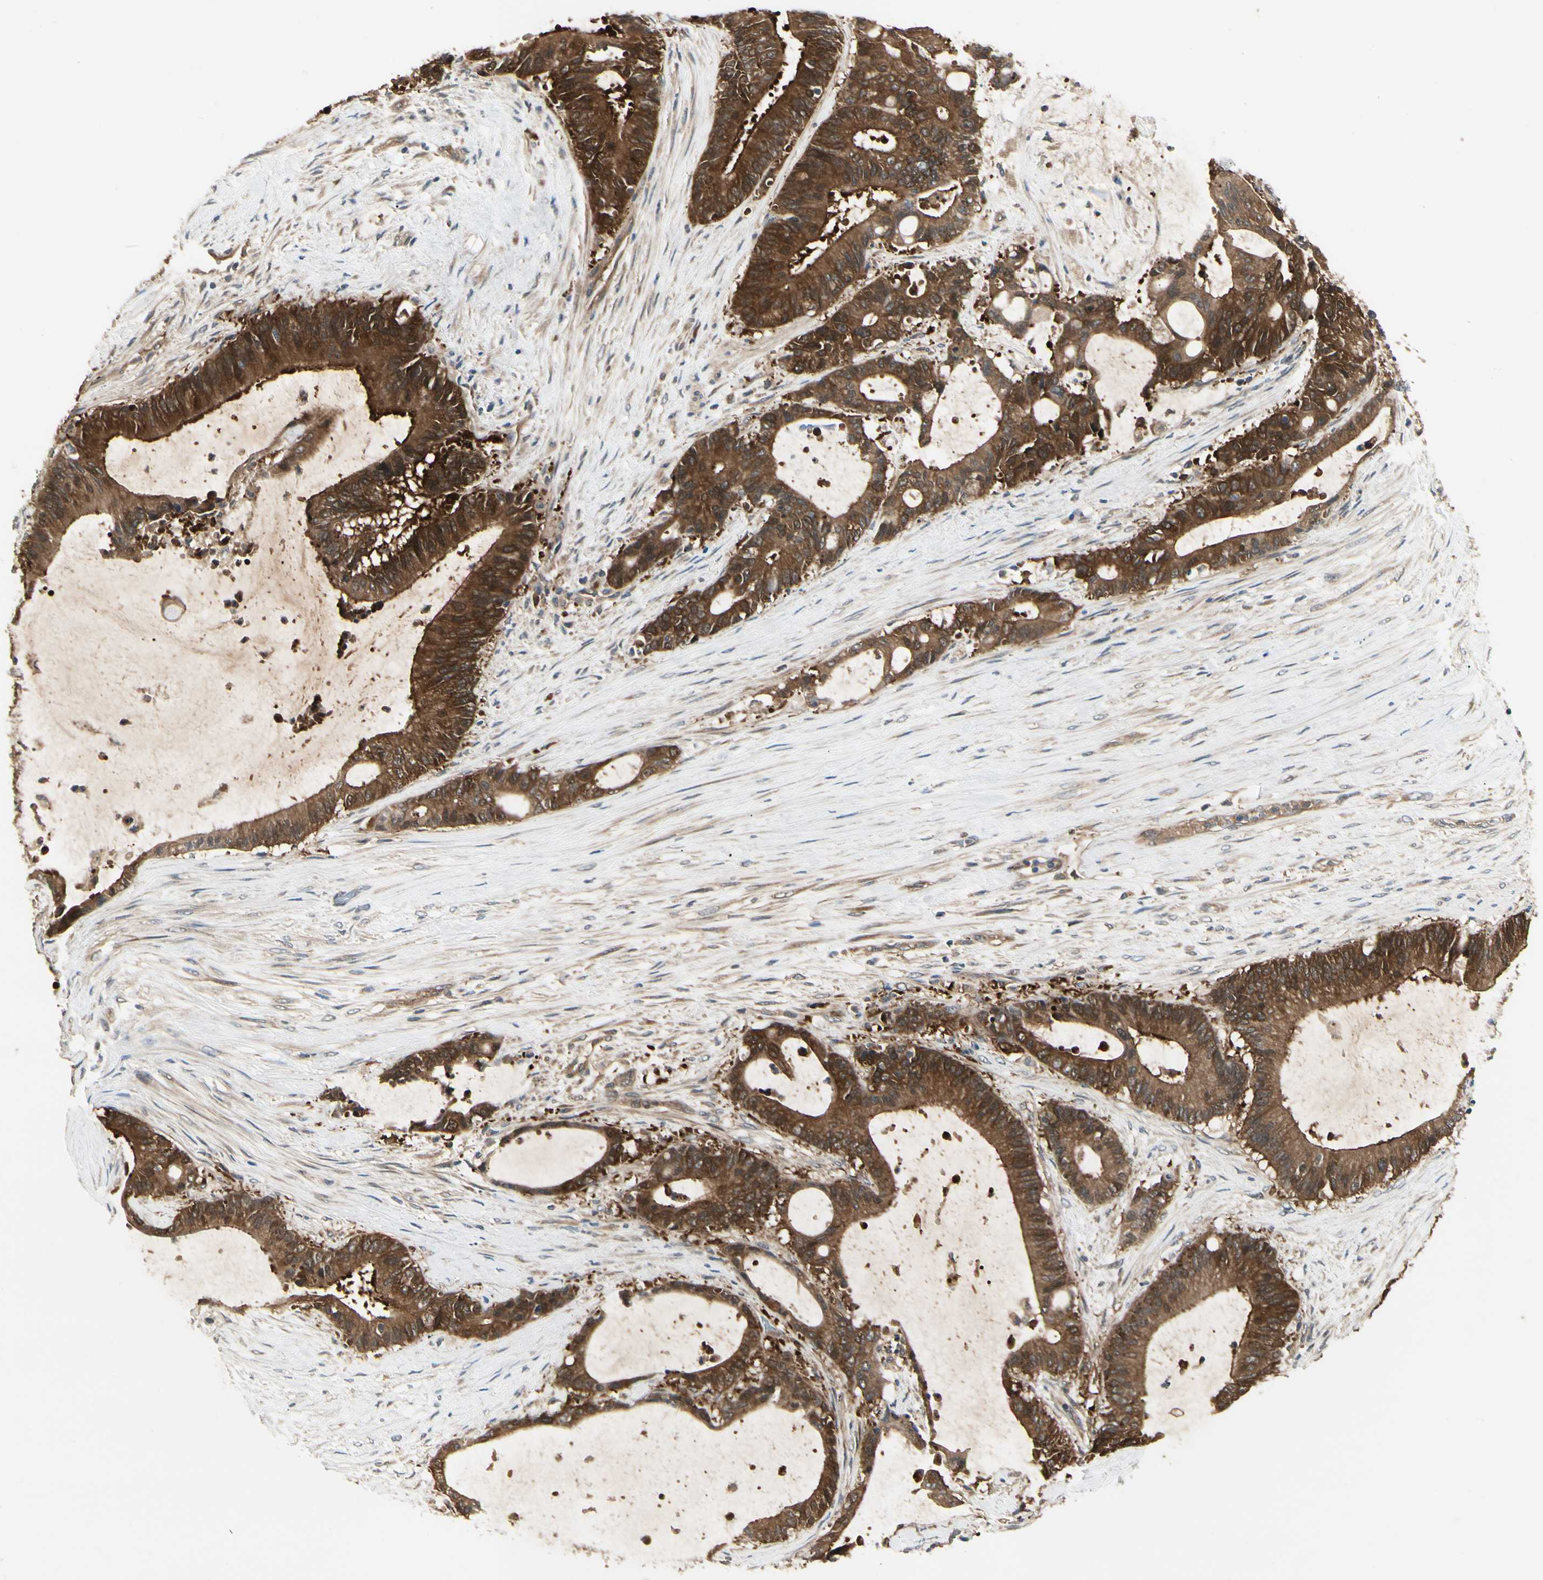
{"staining": {"intensity": "strong", "quantity": ">75%", "location": "cytoplasmic/membranous,nuclear"}, "tissue": "liver cancer", "cell_type": "Tumor cells", "image_type": "cancer", "snomed": [{"axis": "morphology", "description": "Cholangiocarcinoma"}, {"axis": "topography", "description": "Liver"}], "caption": "Immunohistochemistry (IHC) image of neoplastic tissue: human cholangiocarcinoma (liver) stained using immunohistochemistry (IHC) displays high levels of strong protein expression localized specifically in the cytoplasmic/membranous and nuclear of tumor cells, appearing as a cytoplasmic/membranous and nuclear brown color.", "gene": "NME1-NME2", "patient": {"sex": "female", "age": 73}}